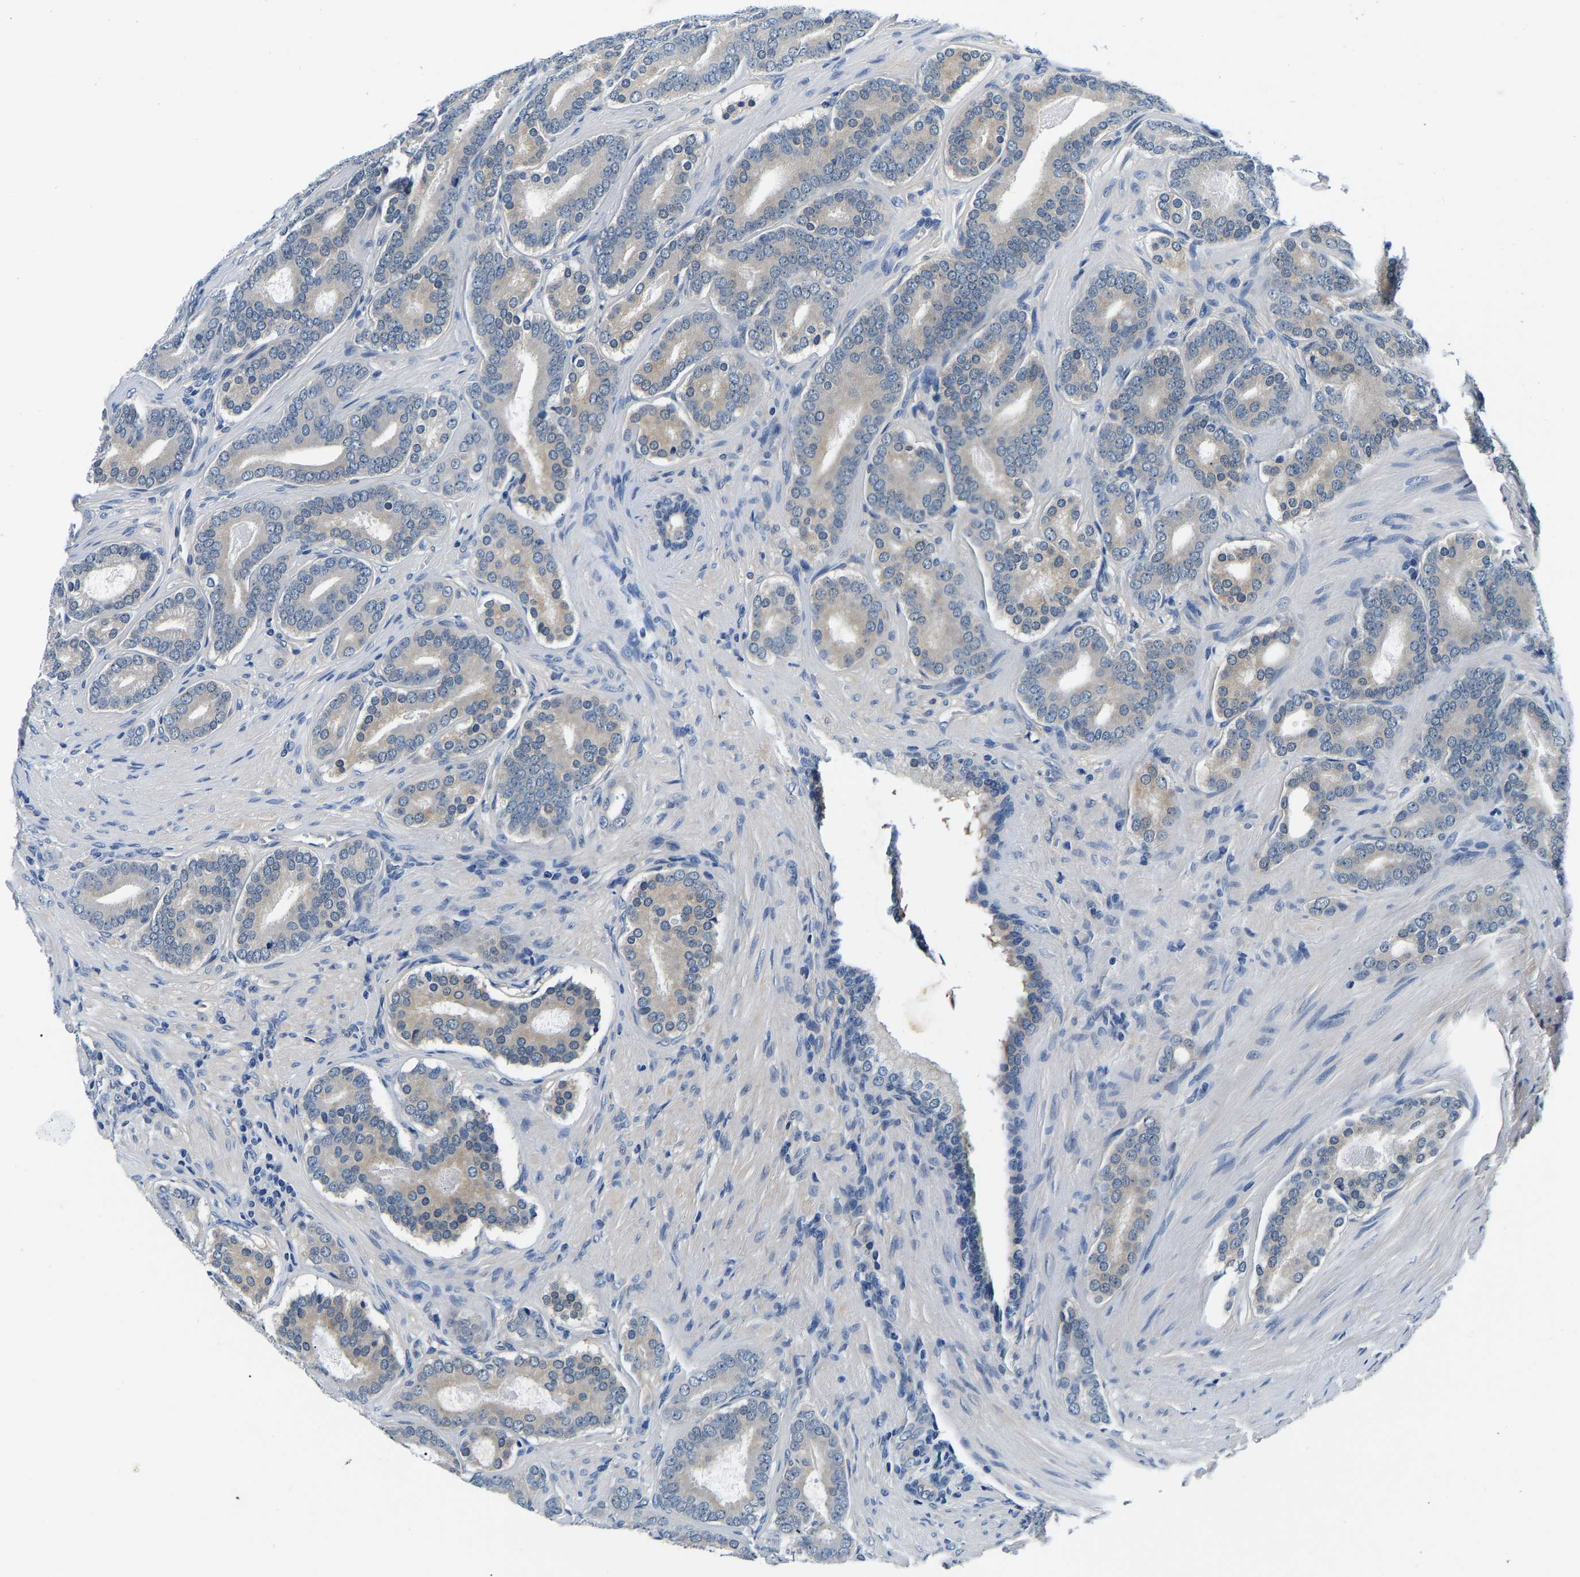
{"staining": {"intensity": "weak", "quantity": "<25%", "location": "cytoplasmic/membranous"}, "tissue": "prostate cancer", "cell_type": "Tumor cells", "image_type": "cancer", "snomed": [{"axis": "morphology", "description": "Adenocarcinoma, High grade"}, {"axis": "topography", "description": "Prostate"}], "caption": "There is no significant positivity in tumor cells of prostate cancer.", "gene": "ACO1", "patient": {"sex": "male", "age": 60}}